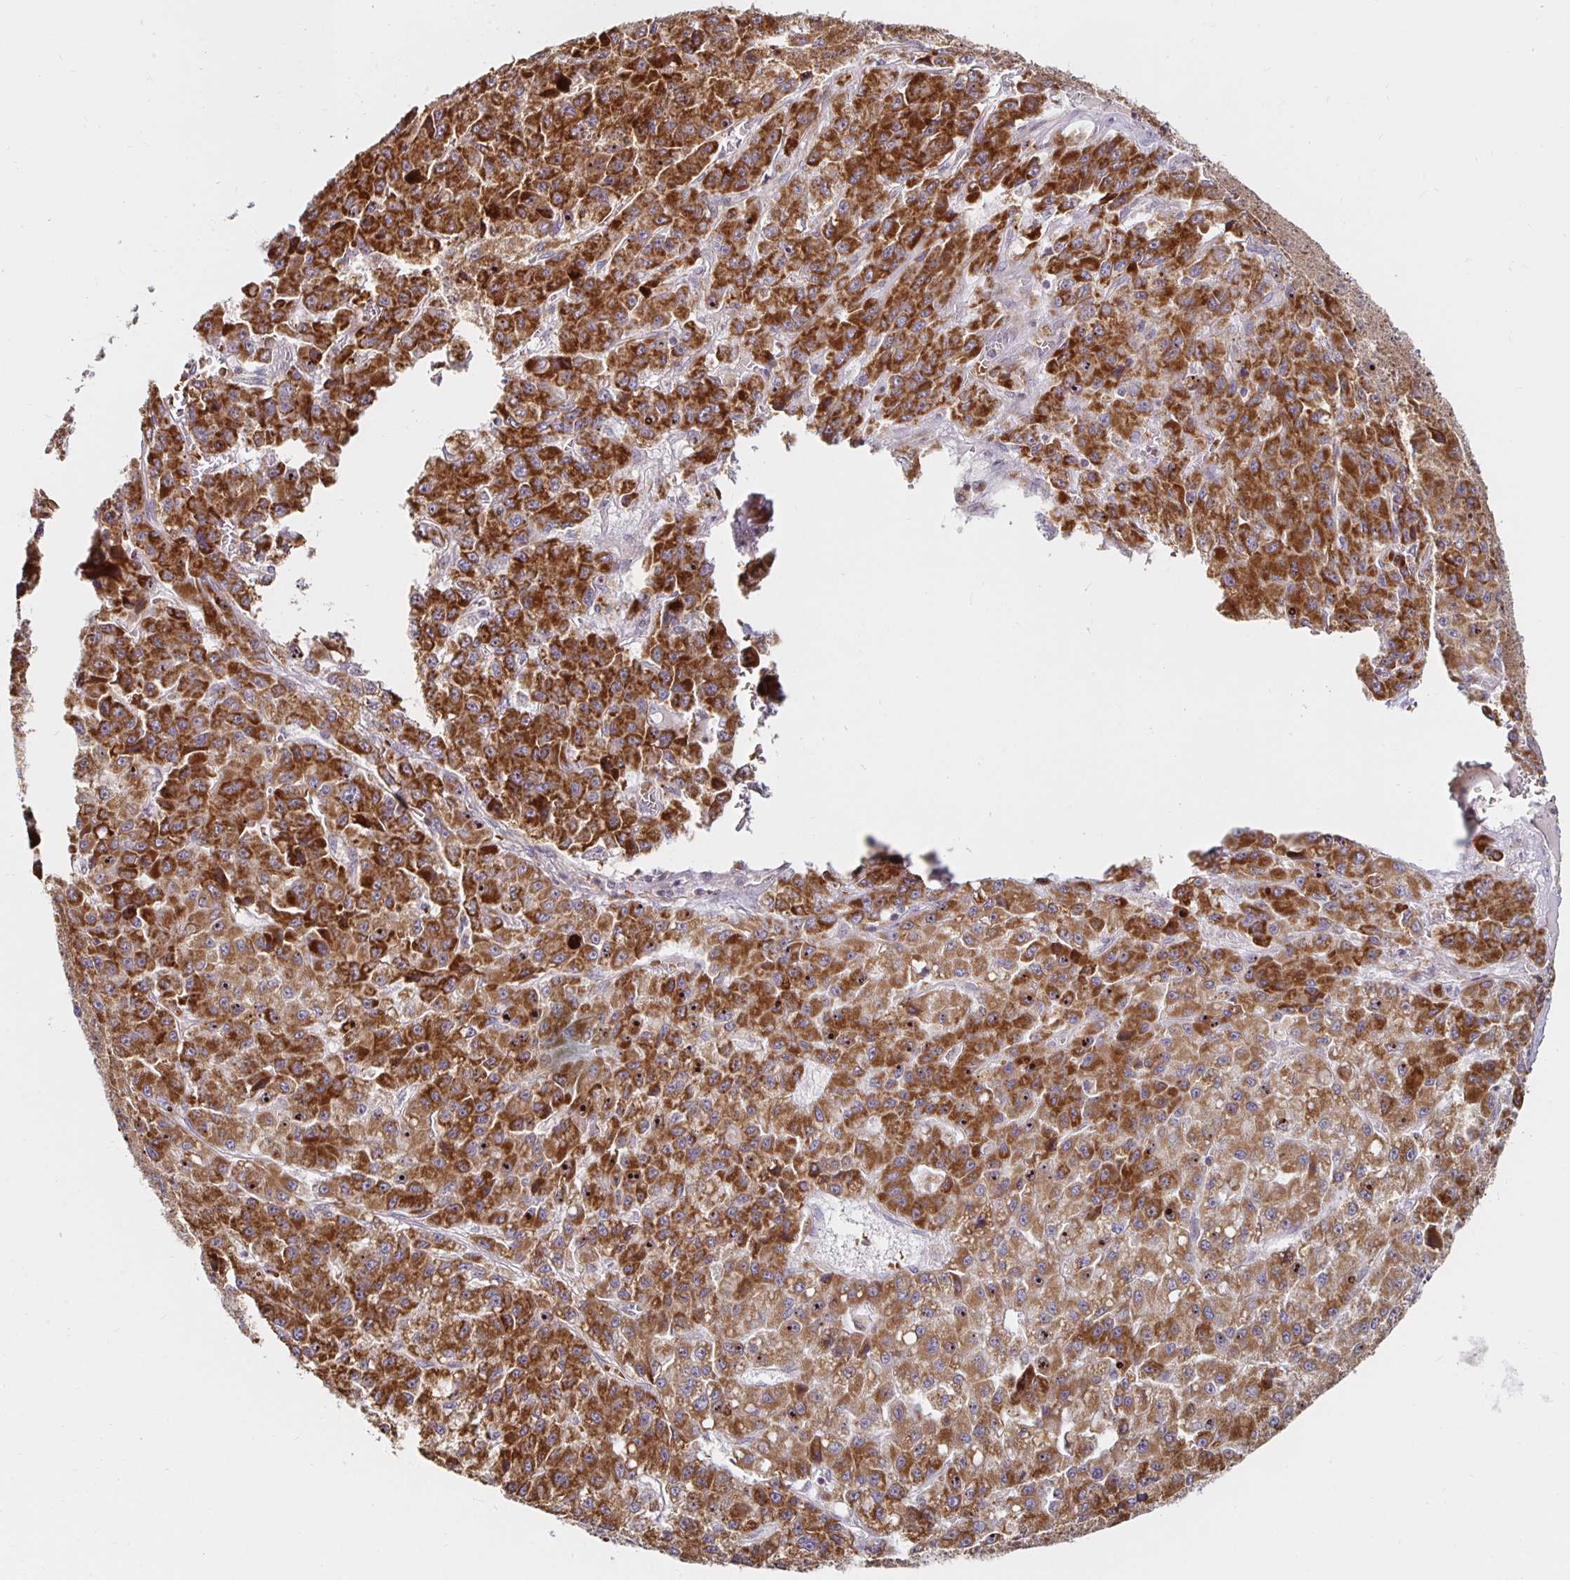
{"staining": {"intensity": "strong", "quantity": ">75%", "location": "cytoplasmic/membranous"}, "tissue": "liver cancer", "cell_type": "Tumor cells", "image_type": "cancer", "snomed": [{"axis": "morphology", "description": "Carcinoma, Hepatocellular, NOS"}, {"axis": "topography", "description": "Liver"}], "caption": "This is an image of immunohistochemistry (IHC) staining of liver hepatocellular carcinoma, which shows strong positivity in the cytoplasmic/membranous of tumor cells.", "gene": "MRPL28", "patient": {"sex": "male", "age": 70}}